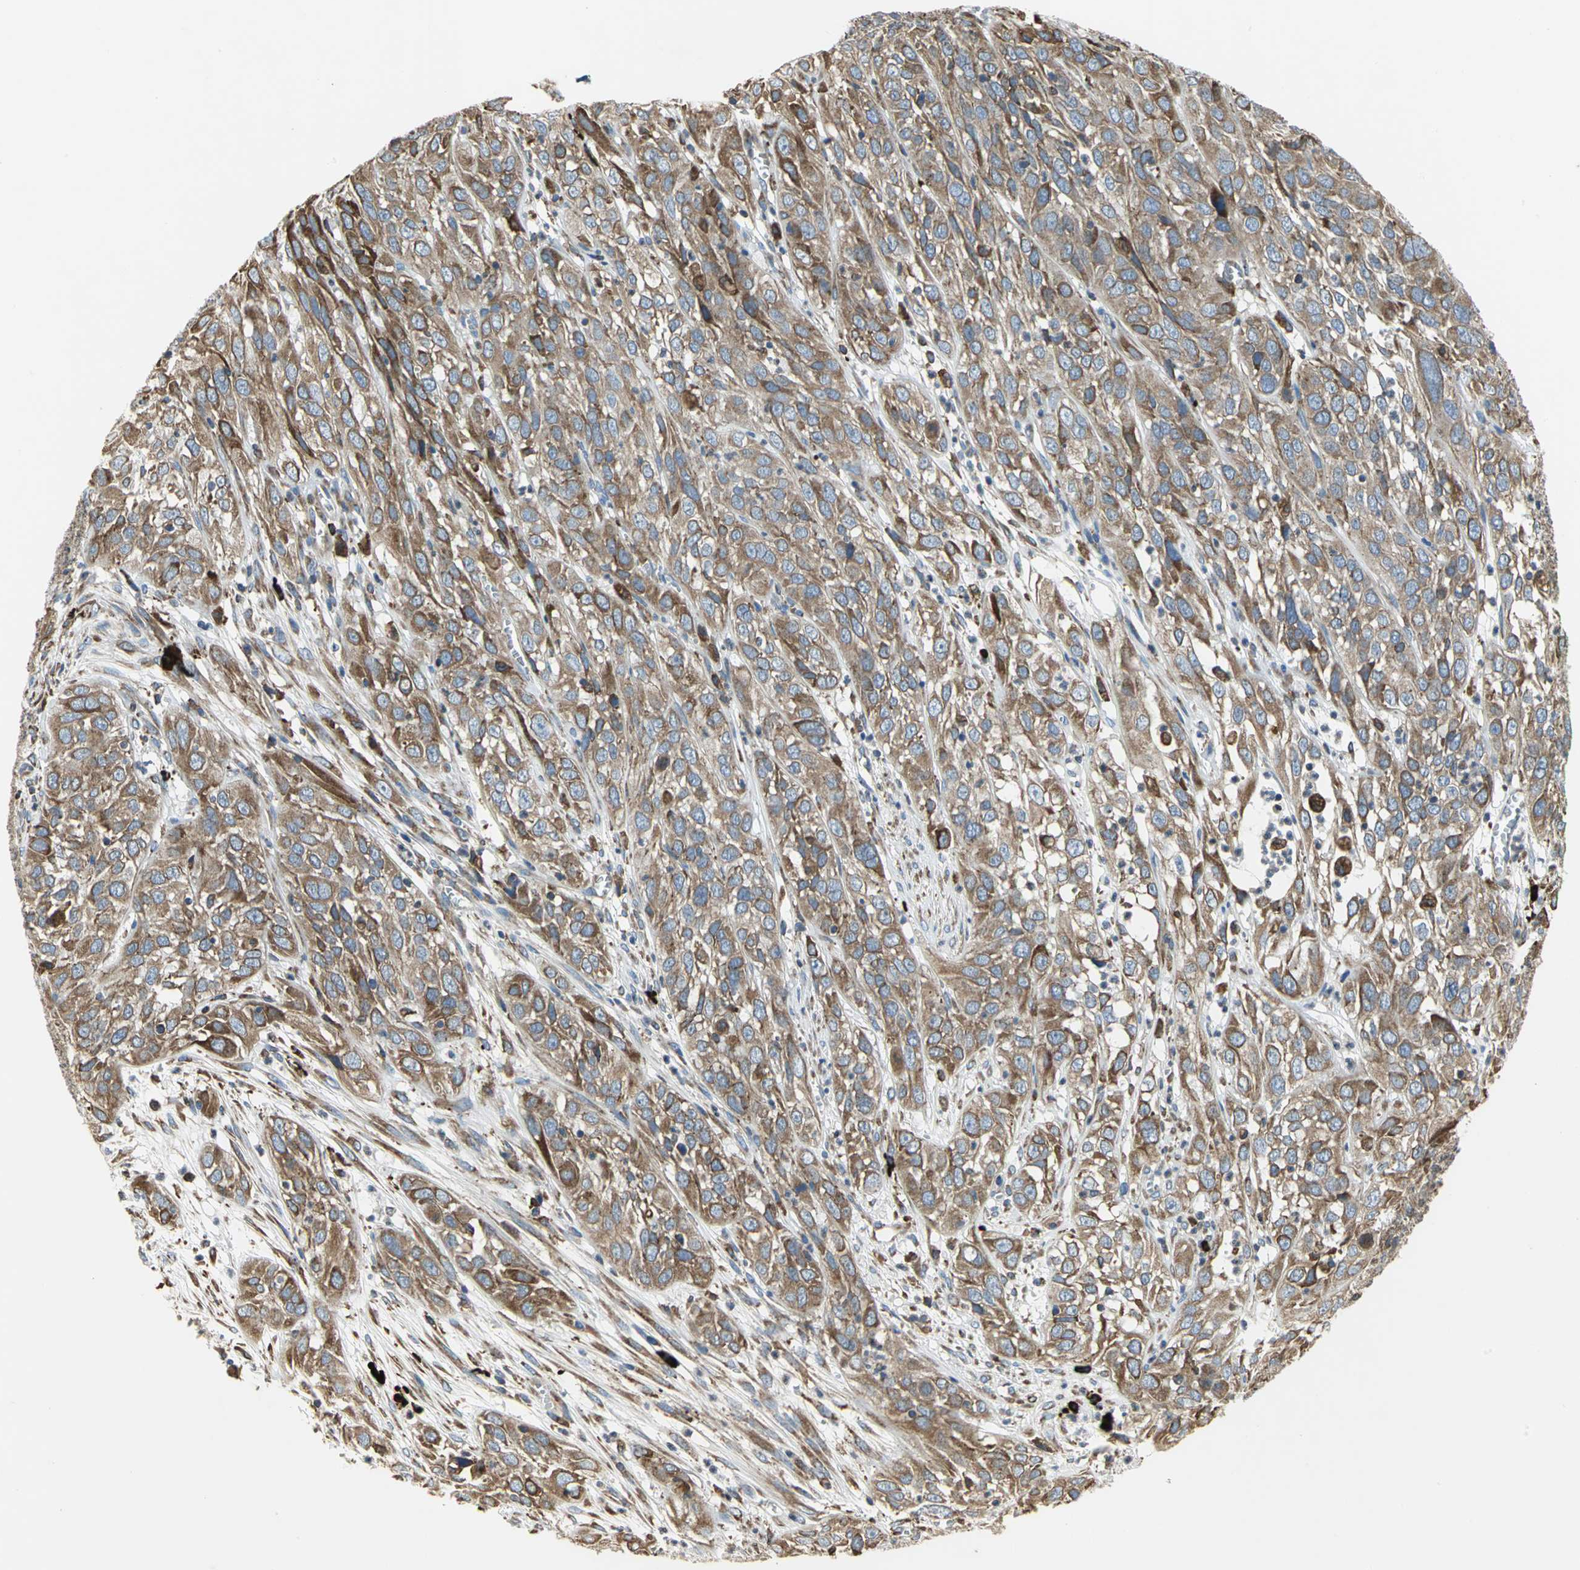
{"staining": {"intensity": "moderate", "quantity": ">75%", "location": "cytoplasmic/membranous"}, "tissue": "cervical cancer", "cell_type": "Tumor cells", "image_type": "cancer", "snomed": [{"axis": "morphology", "description": "Squamous cell carcinoma, NOS"}, {"axis": "topography", "description": "Cervix"}], "caption": "This image demonstrates cervical cancer stained with IHC to label a protein in brown. The cytoplasmic/membranous of tumor cells show moderate positivity for the protein. Nuclei are counter-stained blue.", "gene": "SDF2L1", "patient": {"sex": "female", "age": 32}}